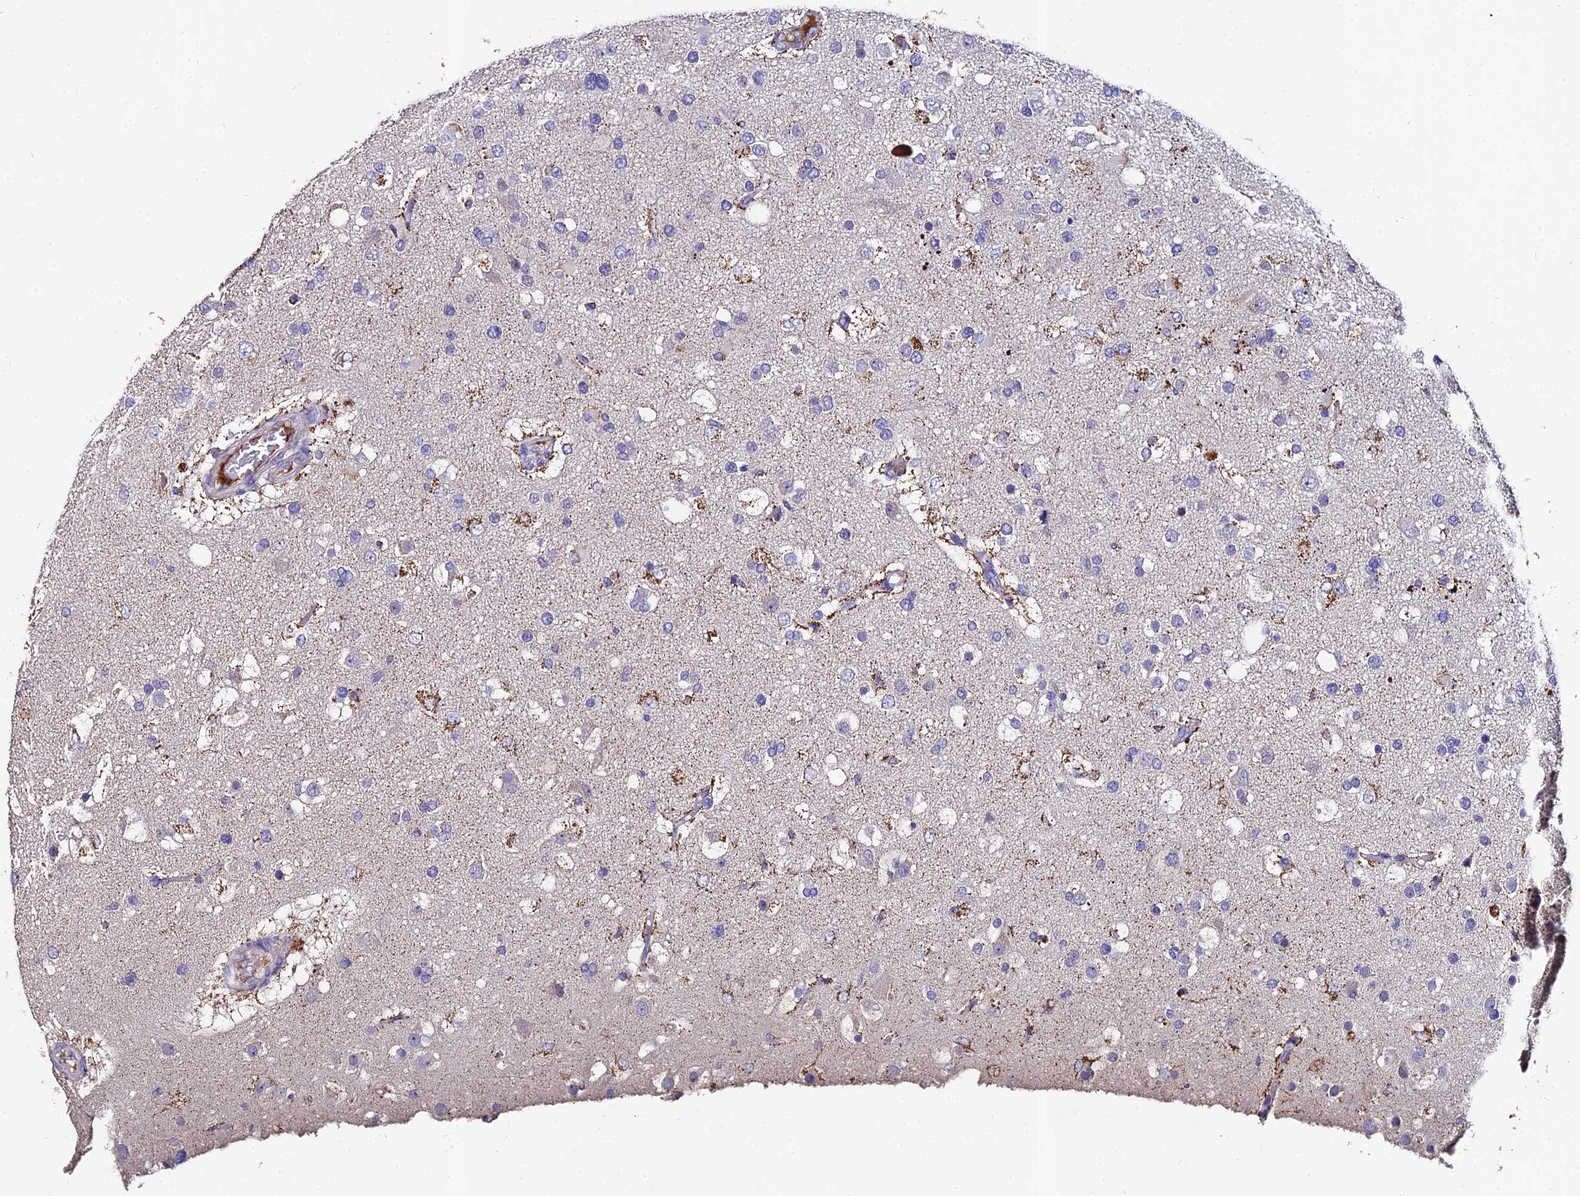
{"staining": {"intensity": "negative", "quantity": "none", "location": "none"}, "tissue": "glioma", "cell_type": "Tumor cells", "image_type": "cancer", "snomed": [{"axis": "morphology", "description": "Glioma, malignant, High grade"}, {"axis": "topography", "description": "Brain"}], "caption": "Immunohistochemistry (IHC) image of human malignant glioma (high-grade) stained for a protein (brown), which shows no expression in tumor cells.", "gene": "ESRRG", "patient": {"sex": "male", "age": 53}}